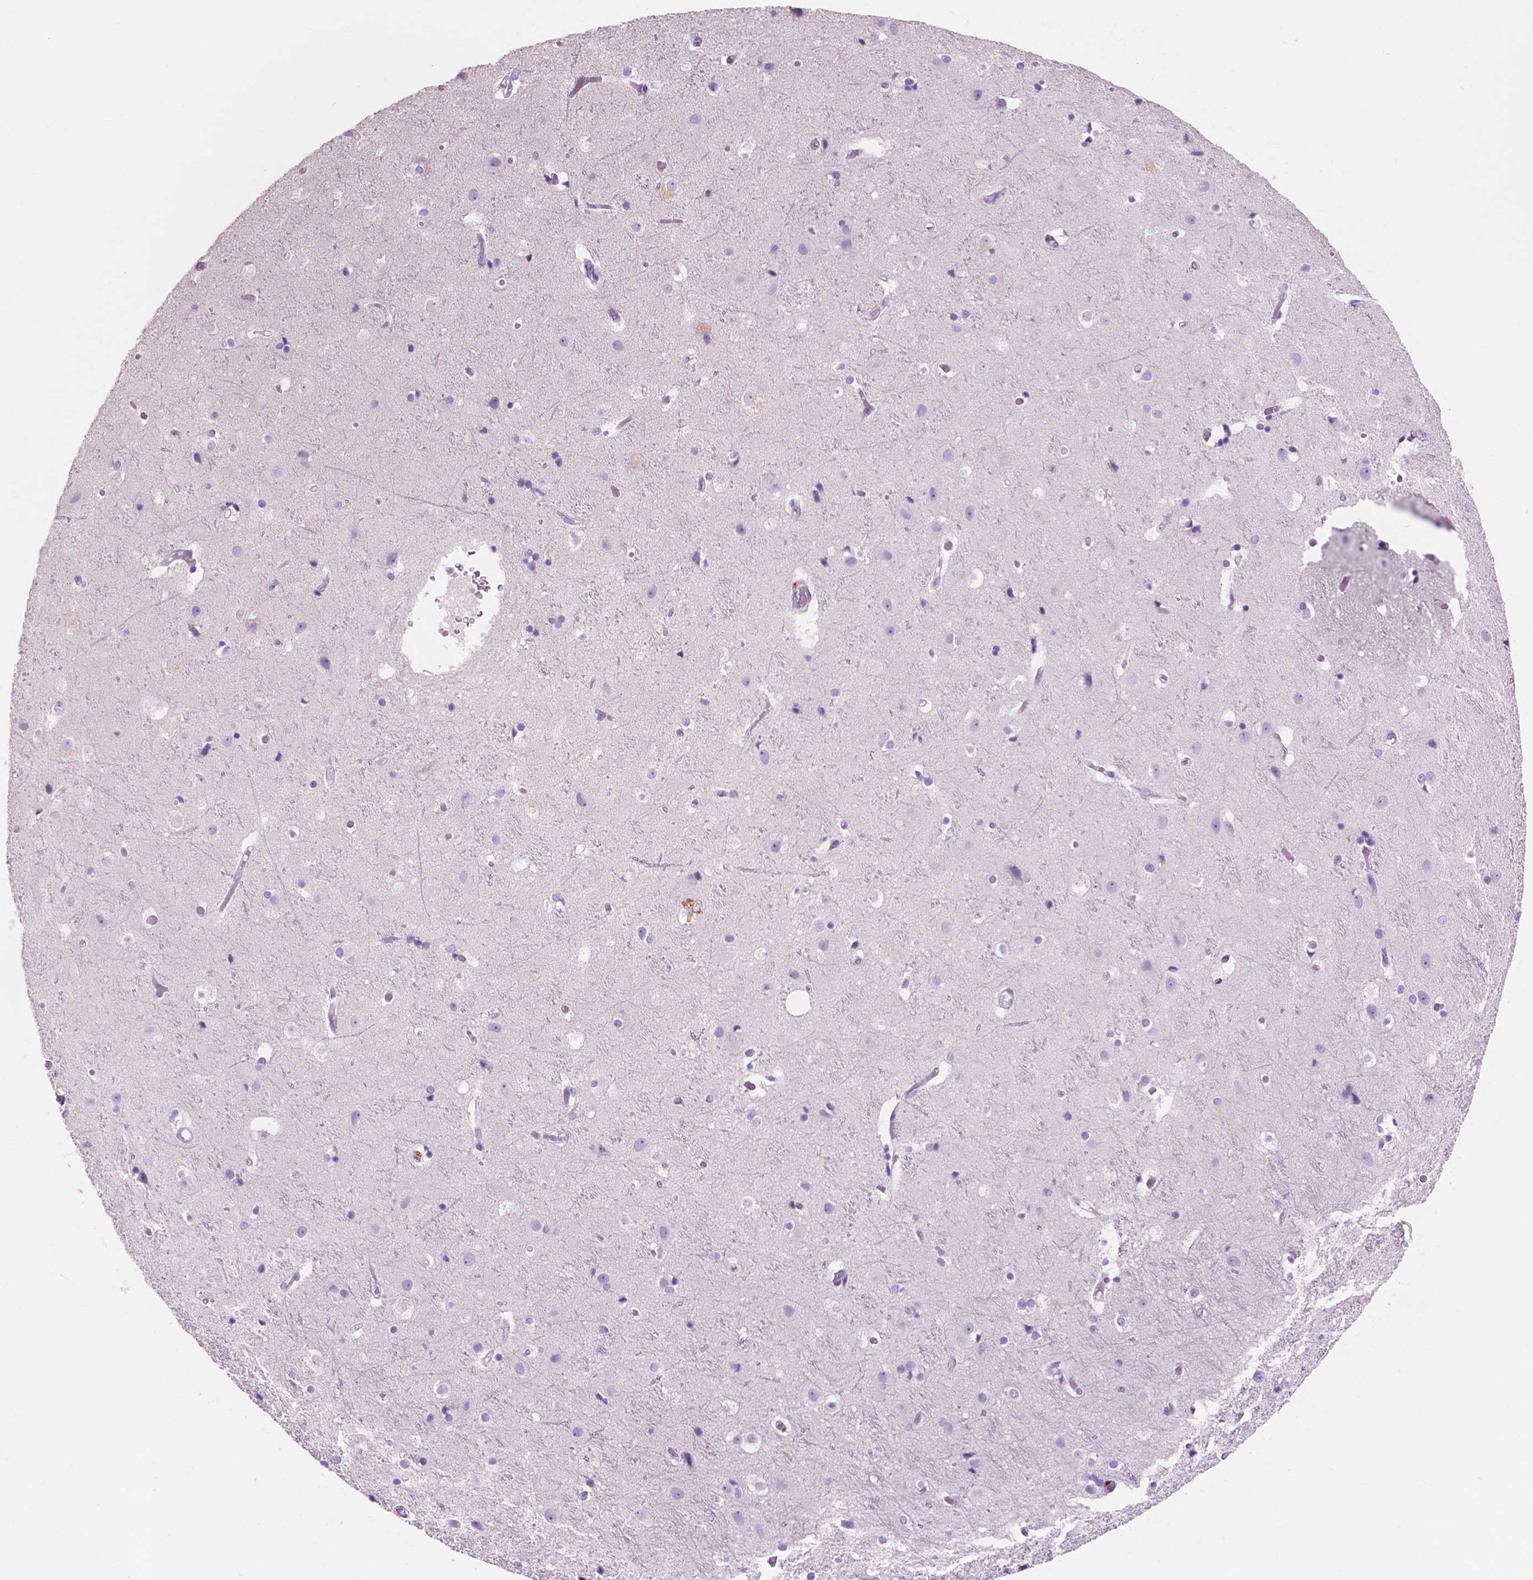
{"staining": {"intensity": "negative", "quantity": "none", "location": "none"}, "tissue": "cerebral cortex", "cell_type": "Endothelial cells", "image_type": "normal", "snomed": [{"axis": "morphology", "description": "Normal tissue, NOS"}, {"axis": "topography", "description": "Cerebral cortex"}], "caption": "Protein analysis of benign cerebral cortex exhibits no significant positivity in endothelial cells. (Stains: DAB (3,3'-diaminobenzidine) immunohistochemistry with hematoxylin counter stain, Microscopy: brightfield microscopy at high magnification).", "gene": "CUZD1", "patient": {"sex": "female", "age": 52}}